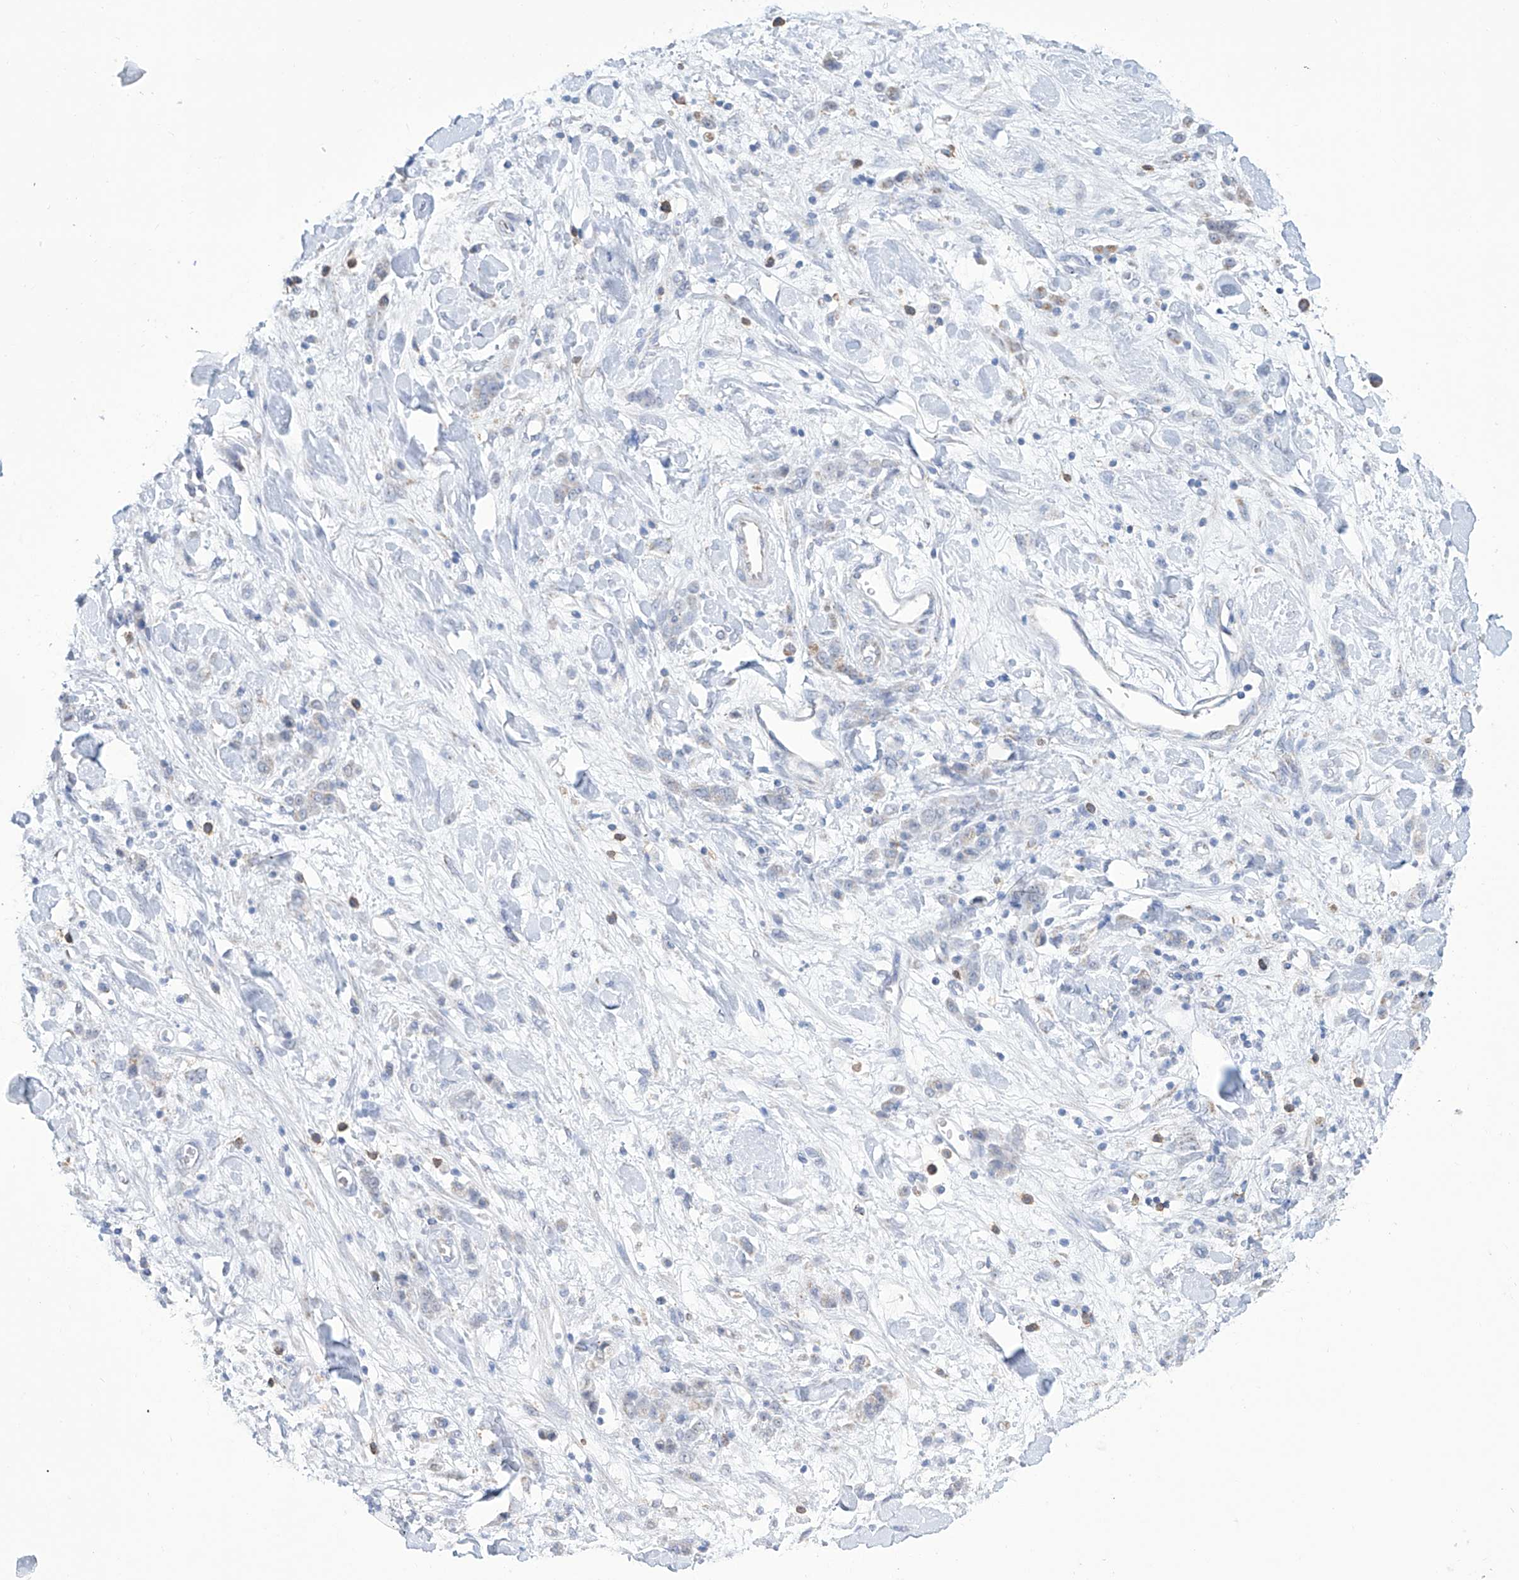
{"staining": {"intensity": "weak", "quantity": "<25%", "location": "cytoplasmic/membranous"}, "tissue": "stomach cancer", "cell_type": "Tumor cells", "image_type": "cancer", "snomed": [{"axis": "morphology", "description": "Normal tissue, NOS"}, {"axis": "morphology", "description": "Adenocarcinoma, NOS"}, {"axis": "topography", "description": "Stomach"}], "caption": "Immunohistochemistry (IHC) photomicrograph of adenocarcinoma (stomach) stained for a protein (brown), which reveals no positivity in tumor cells.", "gene": "ALDH6A1", "patient": {"sex": "male", "age": 82}}